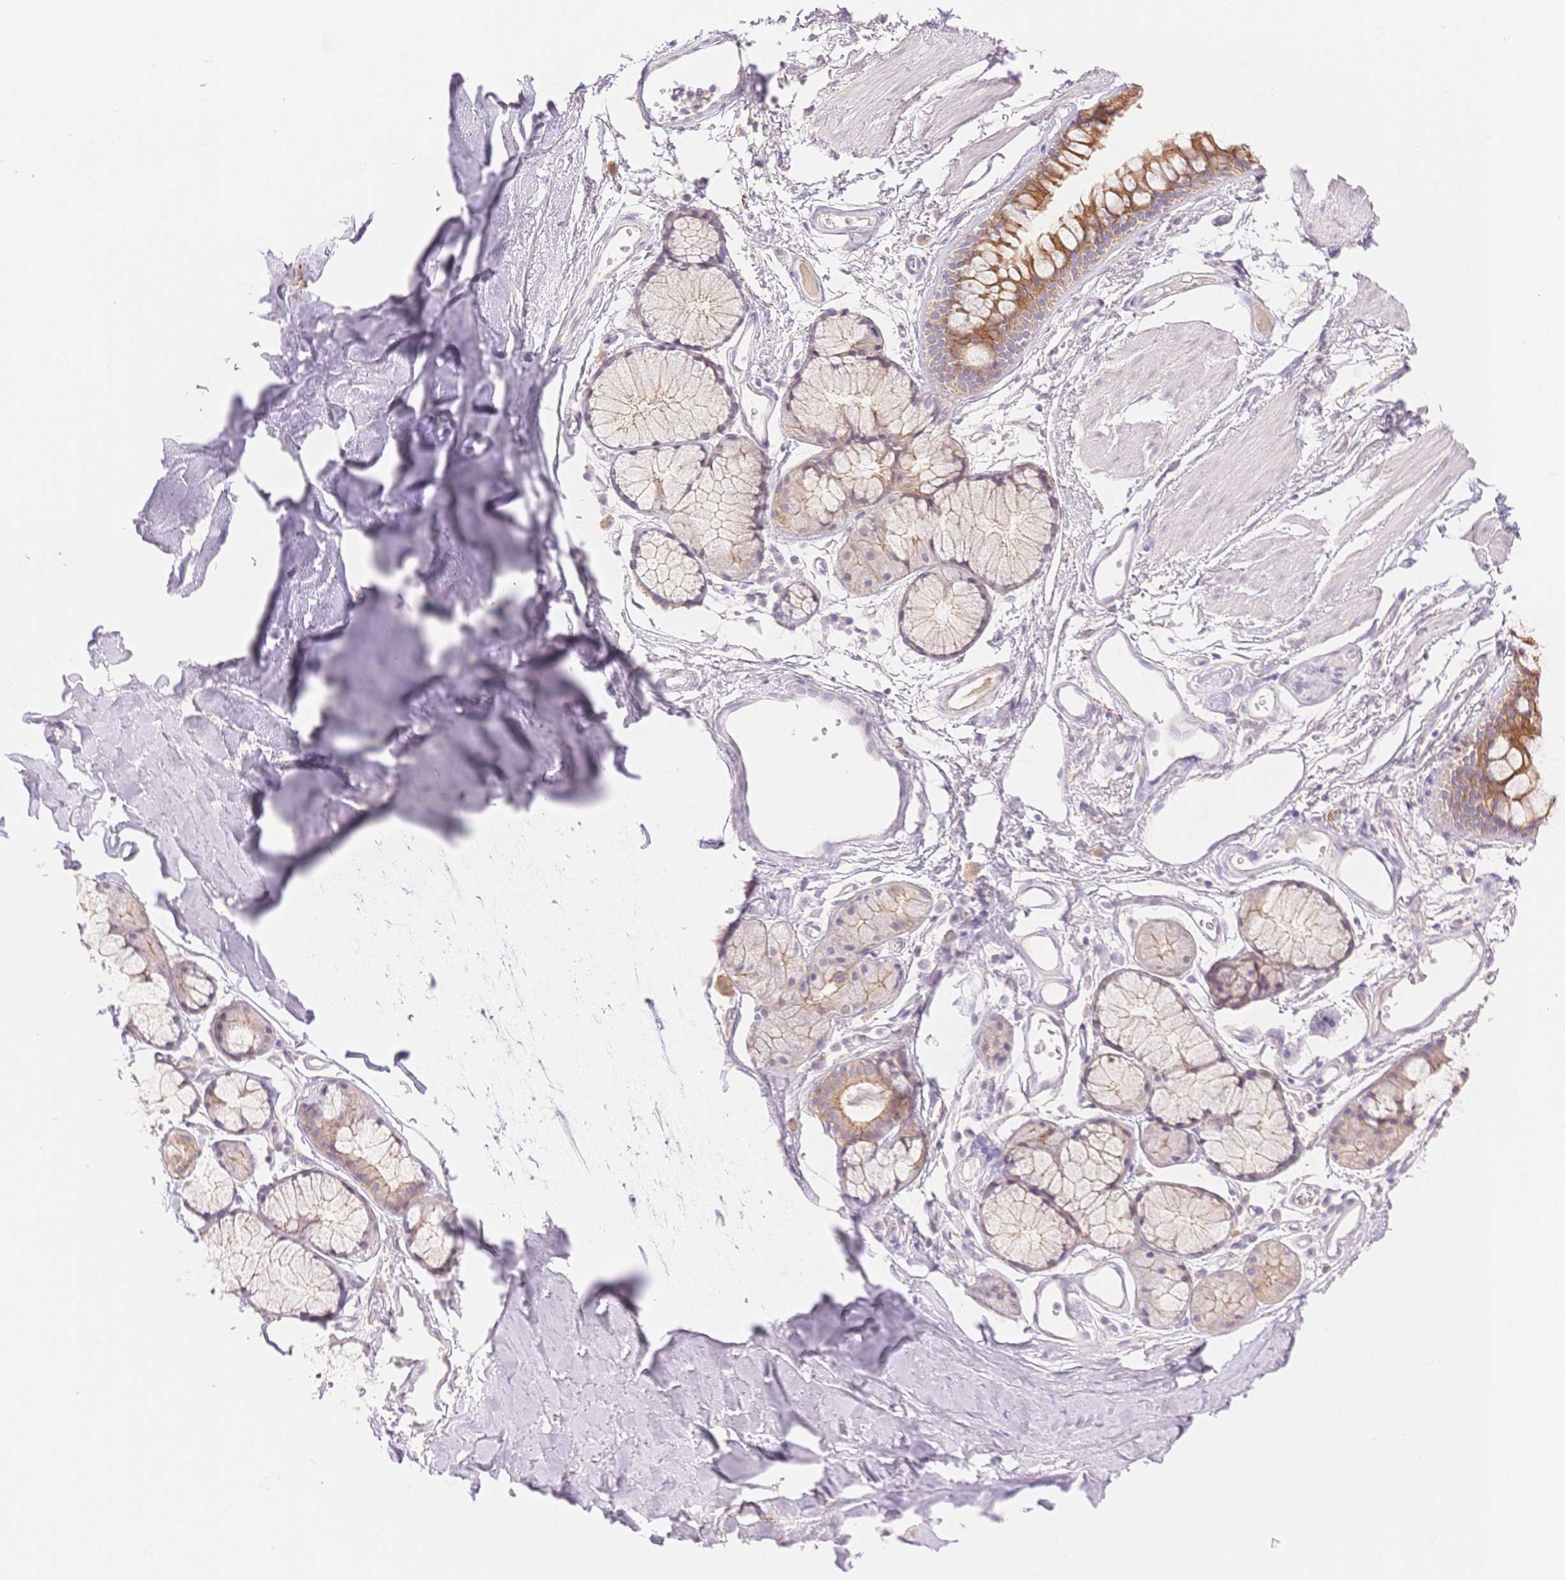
{"staining": {"intensity": "negative", "quantity": "none", "location": "none"}, "tissue": "adipose tissue", "cell_type": "Adipocytes", "image_type": "normal", "snomed": [{"axis": "morphology", "description": "Normal tissue, NOS"}, {"axis": "topography", "description": "Cartilage tissue"}, {"axis": "topography", "description": "Bronchus"}], "caption": "The photomicrograph displays no staining of adipocytes in normal adipose tissue. (DAB immunohistochemistry (IHC), high magnification).", "gene": "WDR54", "patient": {"sex": "female", "age": 79}}